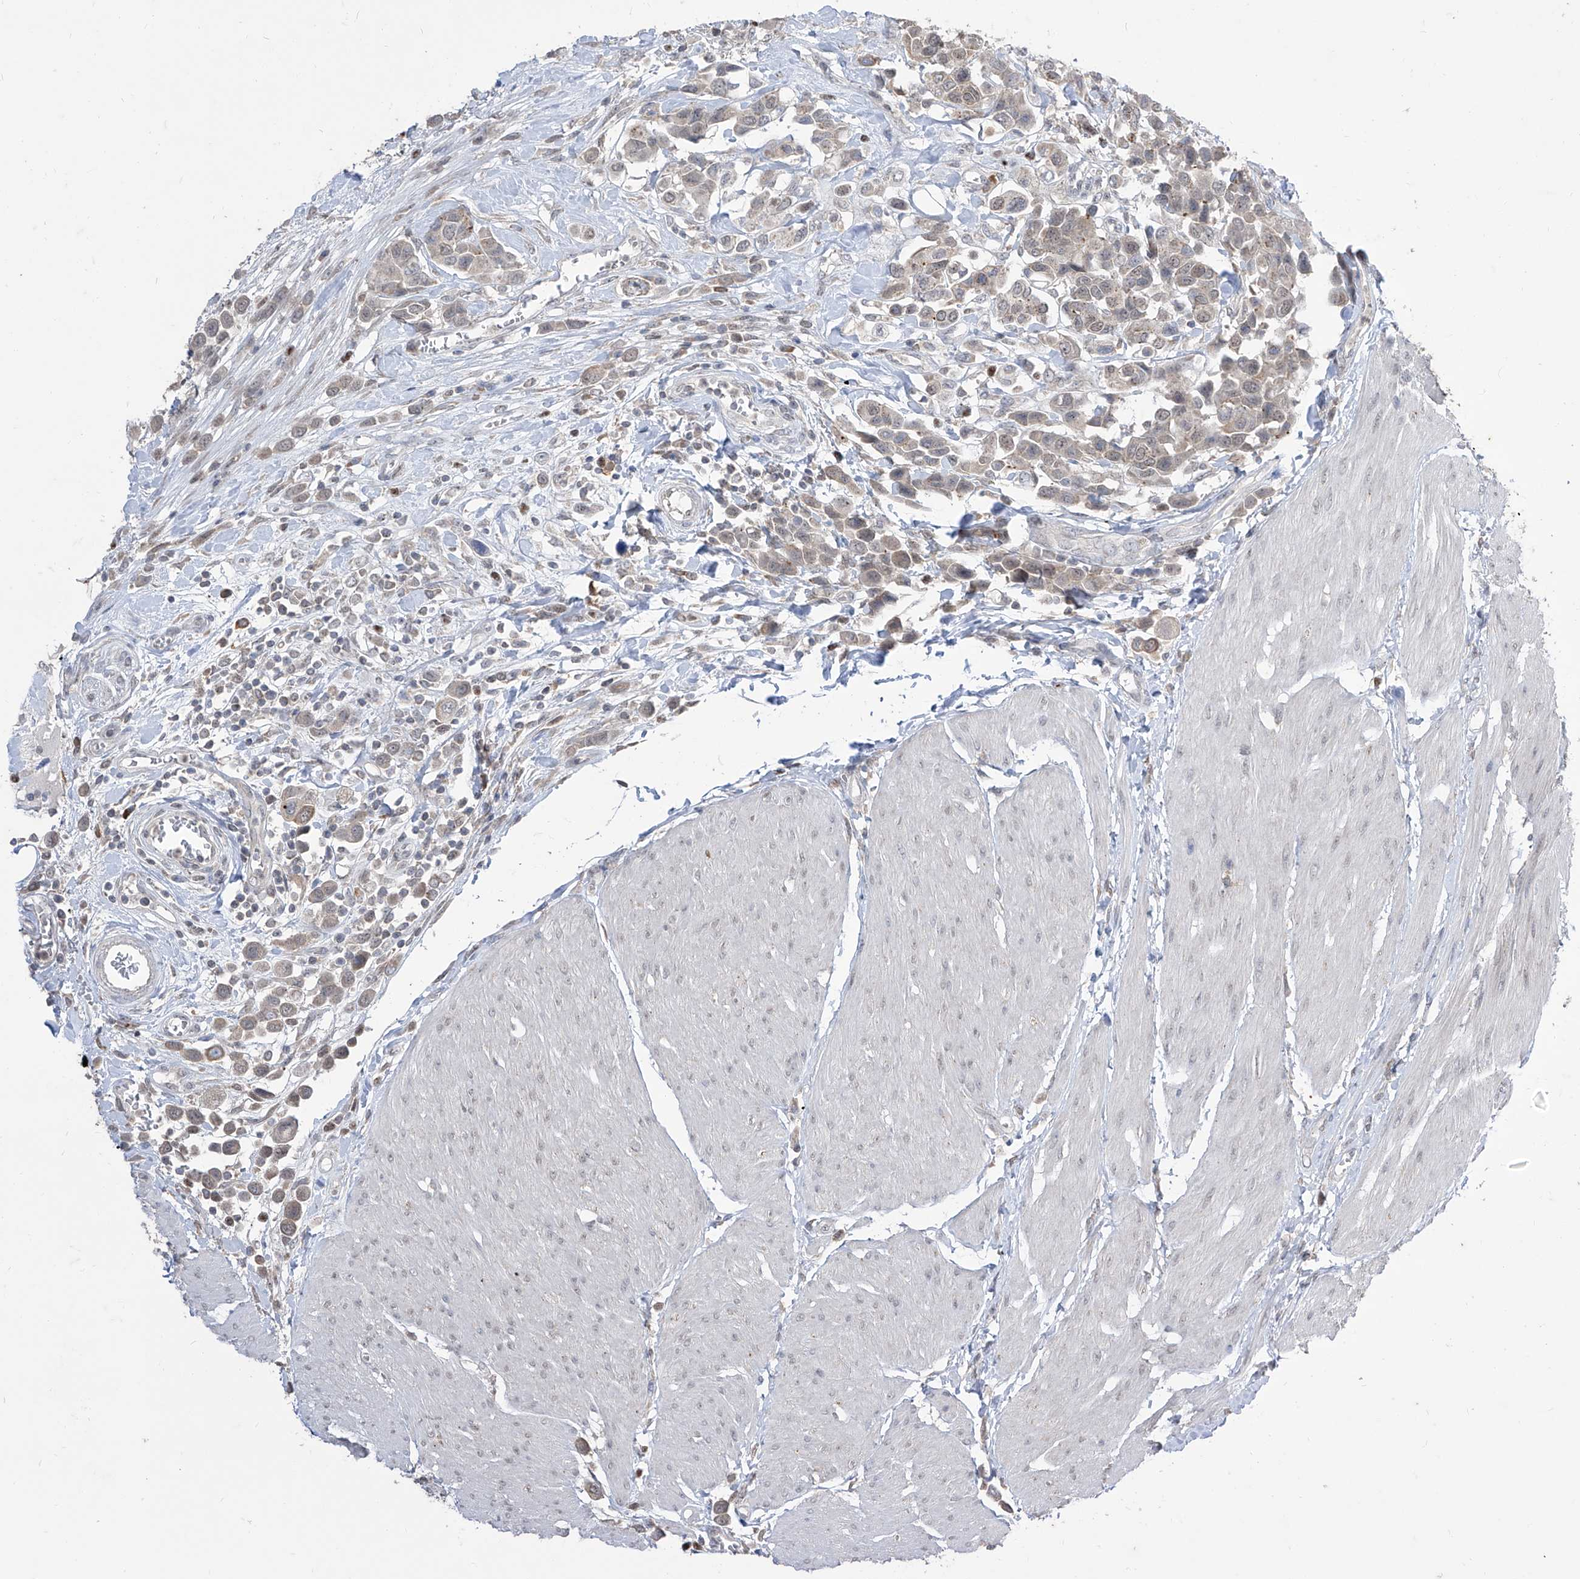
{"staining": {"intensity": "negative", "quantity": "none", "location": "none"}, "tissue": "urothelial cancer", "cell_type": "Tumor cells", "image_type": "cancer", "snomed": [{"axis": "morphology", "description": "Urothelial carcinoma, High grade"}, {"axis": "topography", "description": "Urinary bladder"}], "caption": "Immunohistochemistry (IHC) histopathology image of neoplastic tissue: human urothelial cancer stained with DAB displays no significant protein positivity in tumor cells.", "gene": "BROX", "patient": {"sex": "male", "age": 50}}